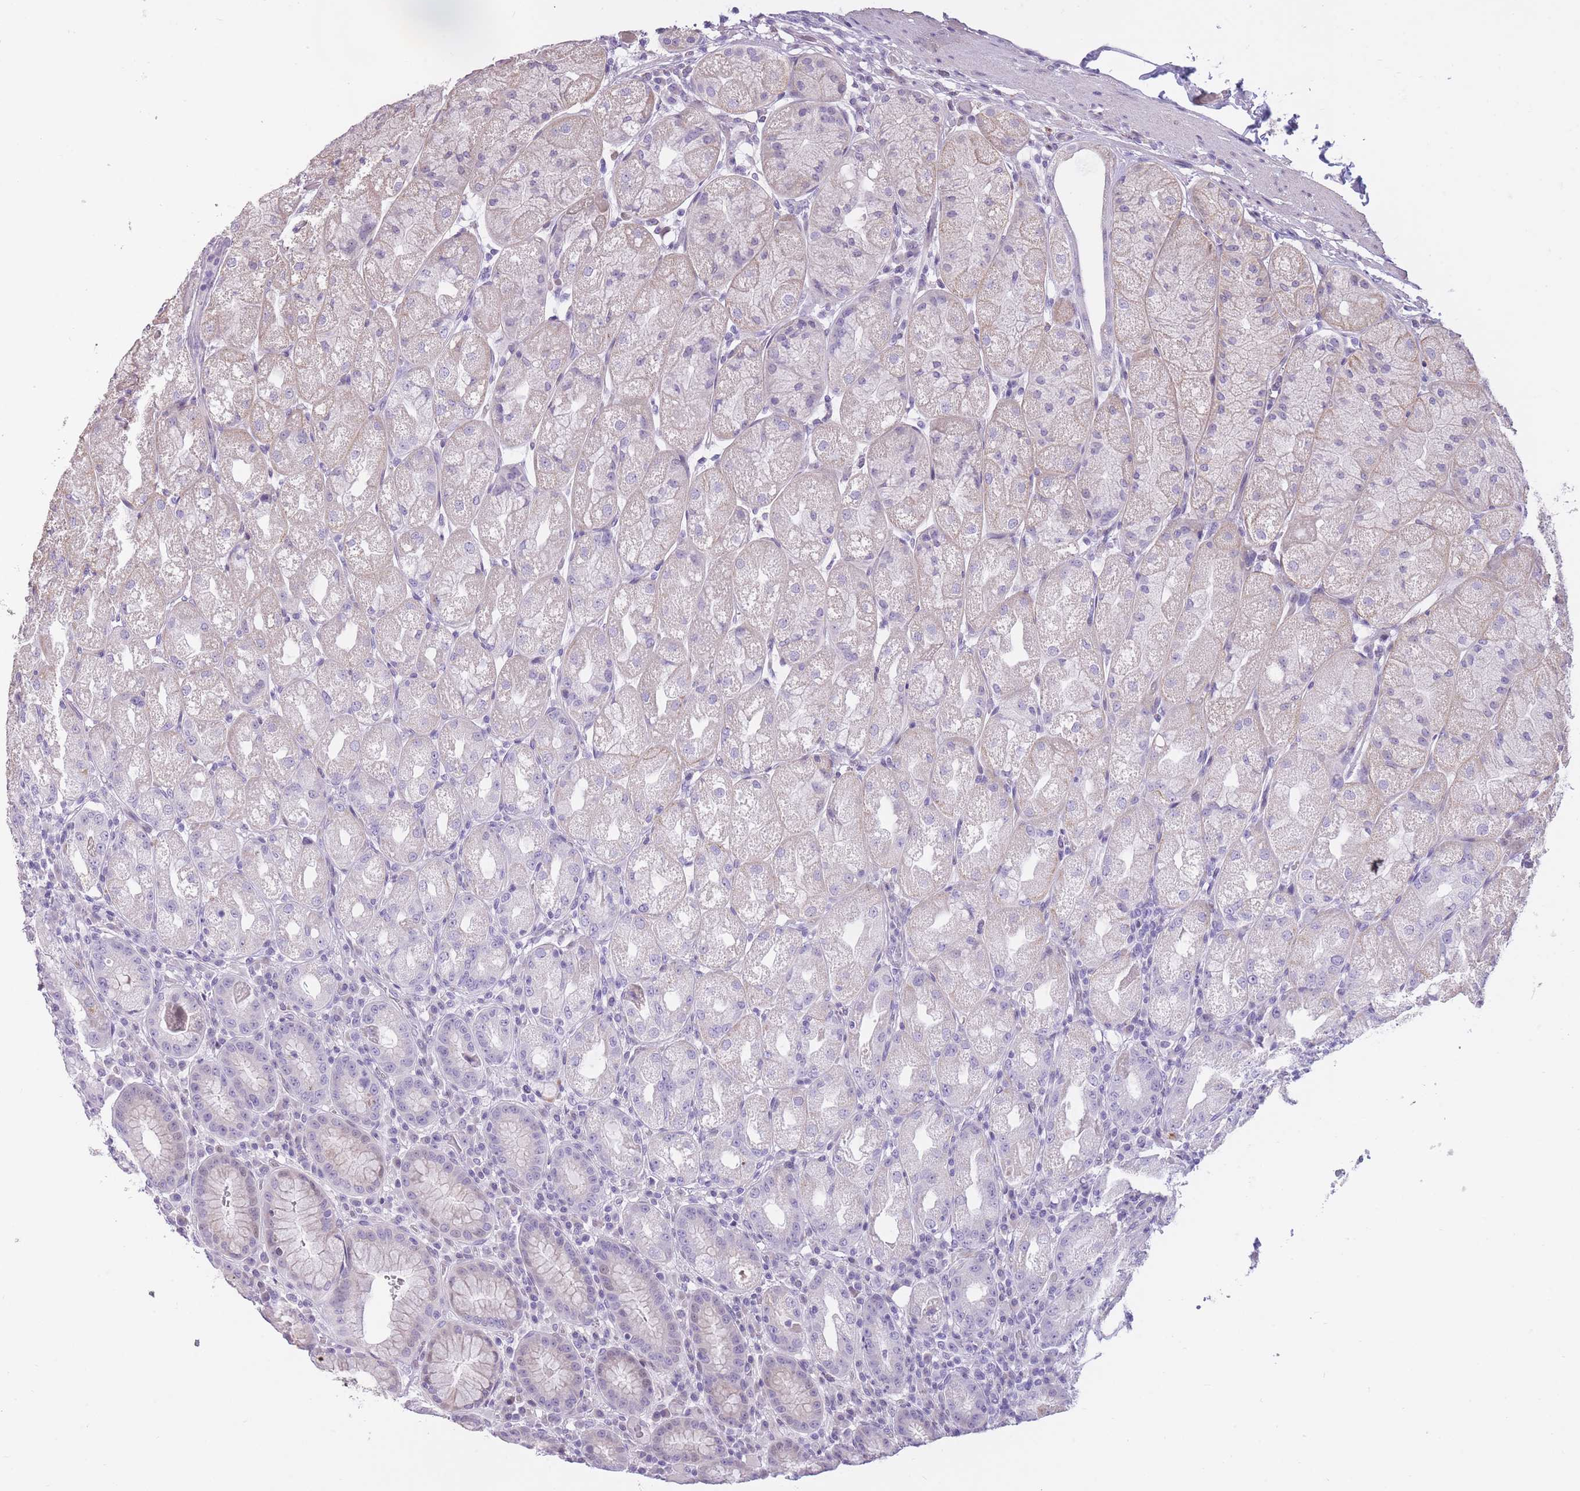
{"staining": {"intensity": "weak", "quantity": "<25%", "location": "cytoplasmic/membranous"}, "tissue": "stomach", "cell_type": "Glandular cells", "image_type": "normal", "snomed": [{"axis": "morphology", "description": "Normal tissue, NOS"}, {"axis": "topography", "description": "Stomach, upper"}], "caption": "This photomicrograph is of normal stomach stained with immunohistochemistry (IHC) to label a protein in brown with the nuclei are counter-stained blue. There is no positivity in glandular cells.", "gene": "WDR70", "patient": {"sex": "male", "age": 52}}